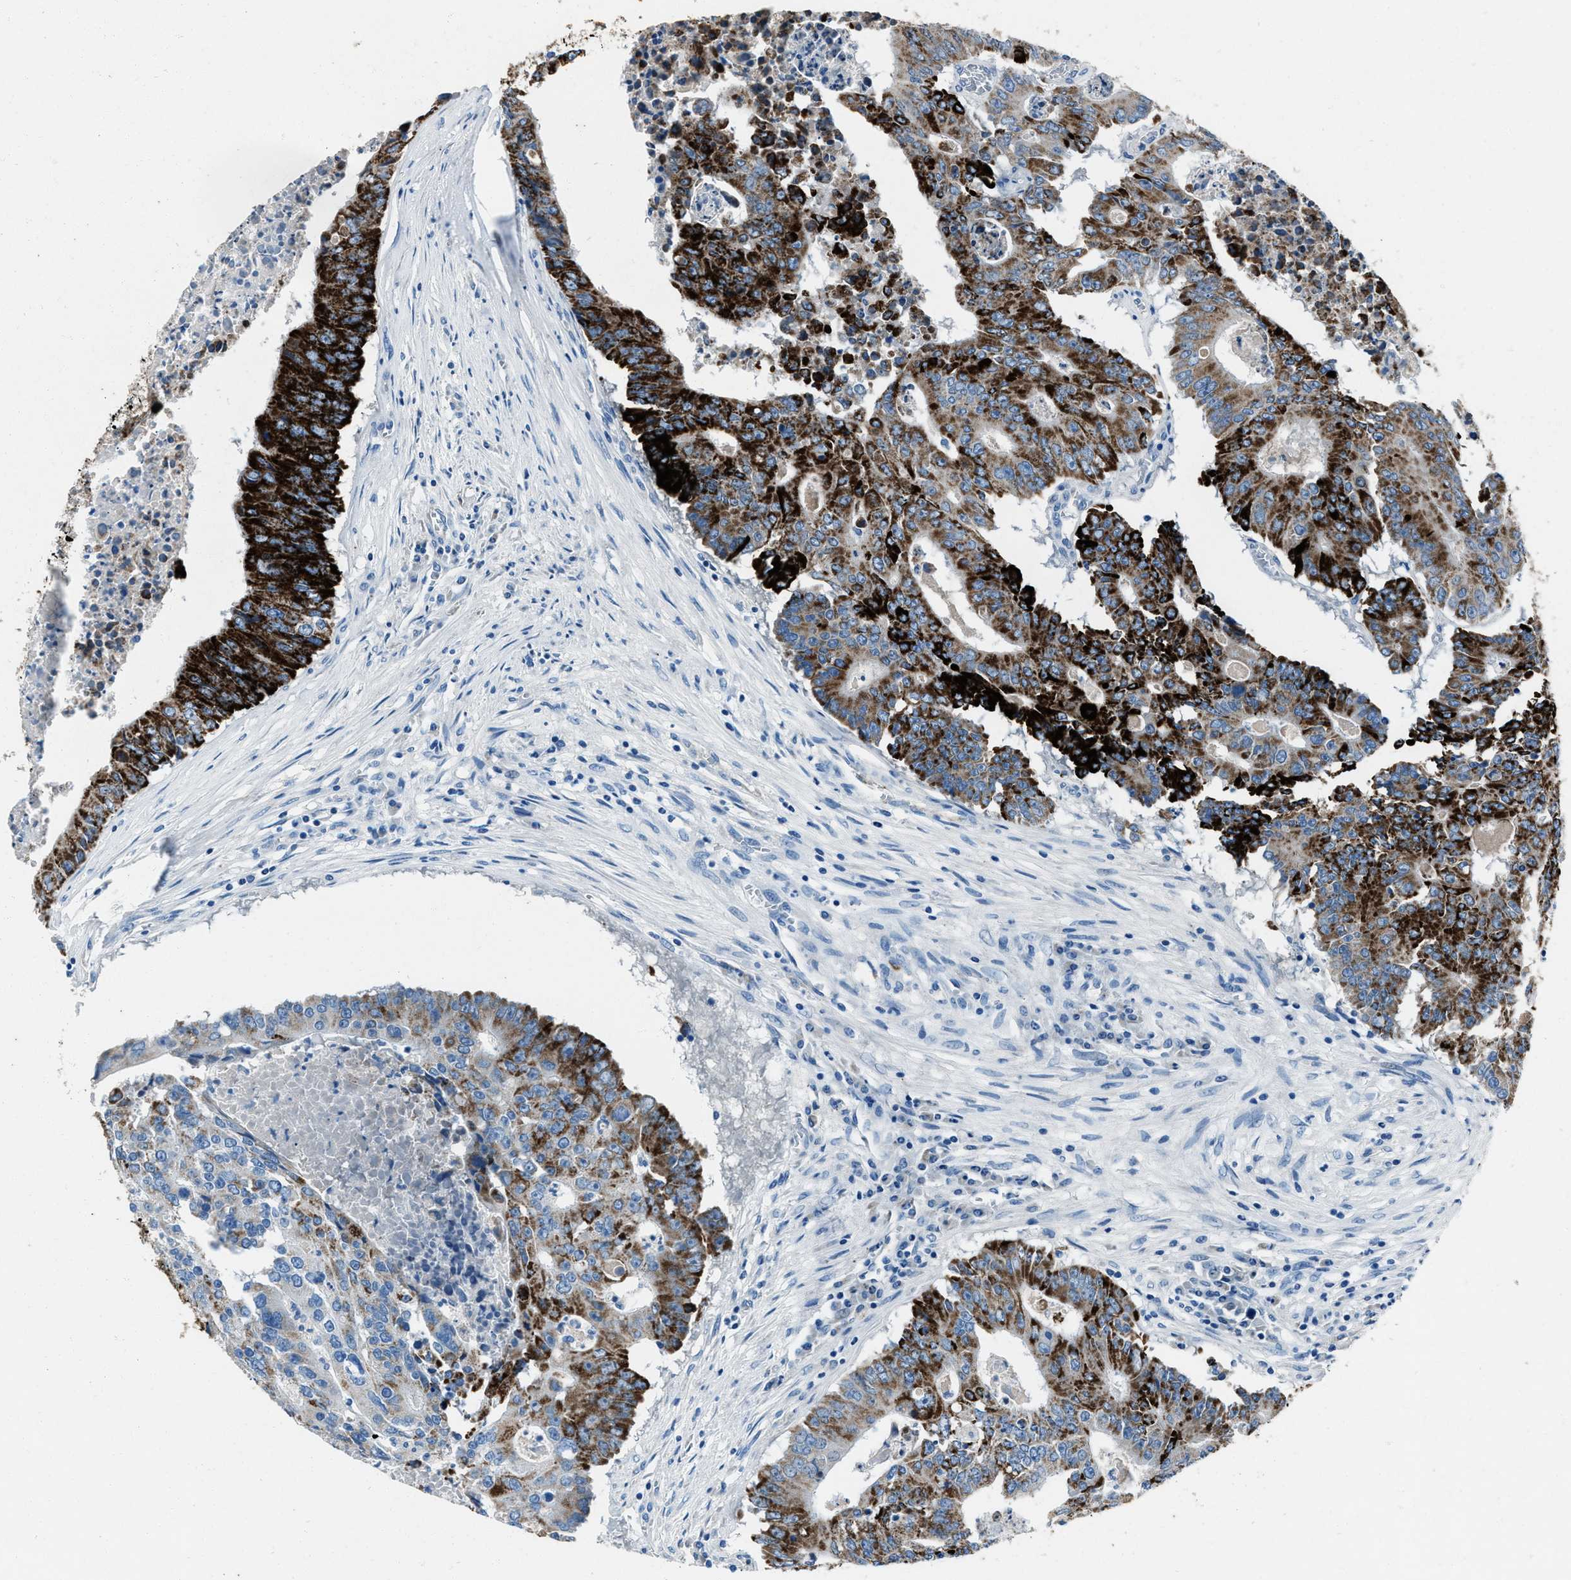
{"staining": {"intensity": "strong", "quantity": ">75%", "location": "cytoplasmic/membranous"}, "tissue": "colorectal cancer", "cell_type": "Tumor cells", "image_type": "cancer", "snomed": [{"axis": "morphology", "description": "Adenocarcinoma, NOS"}, {"axis": "topography", "description": "Colon"}], "caption": "IHC micrograph of neoplastic tissue: human colorectal cancer (adenocarcinoma) stained using immunohistochemistry (IHC) displays high levels of strong protein expression localized specifically in the cytoplasmic/membranous of tumor cells, appearing as a cytoplasmic/membranous brown color.", "gene": "AMACR", "patient": {"sex": "male", "age": 87}}